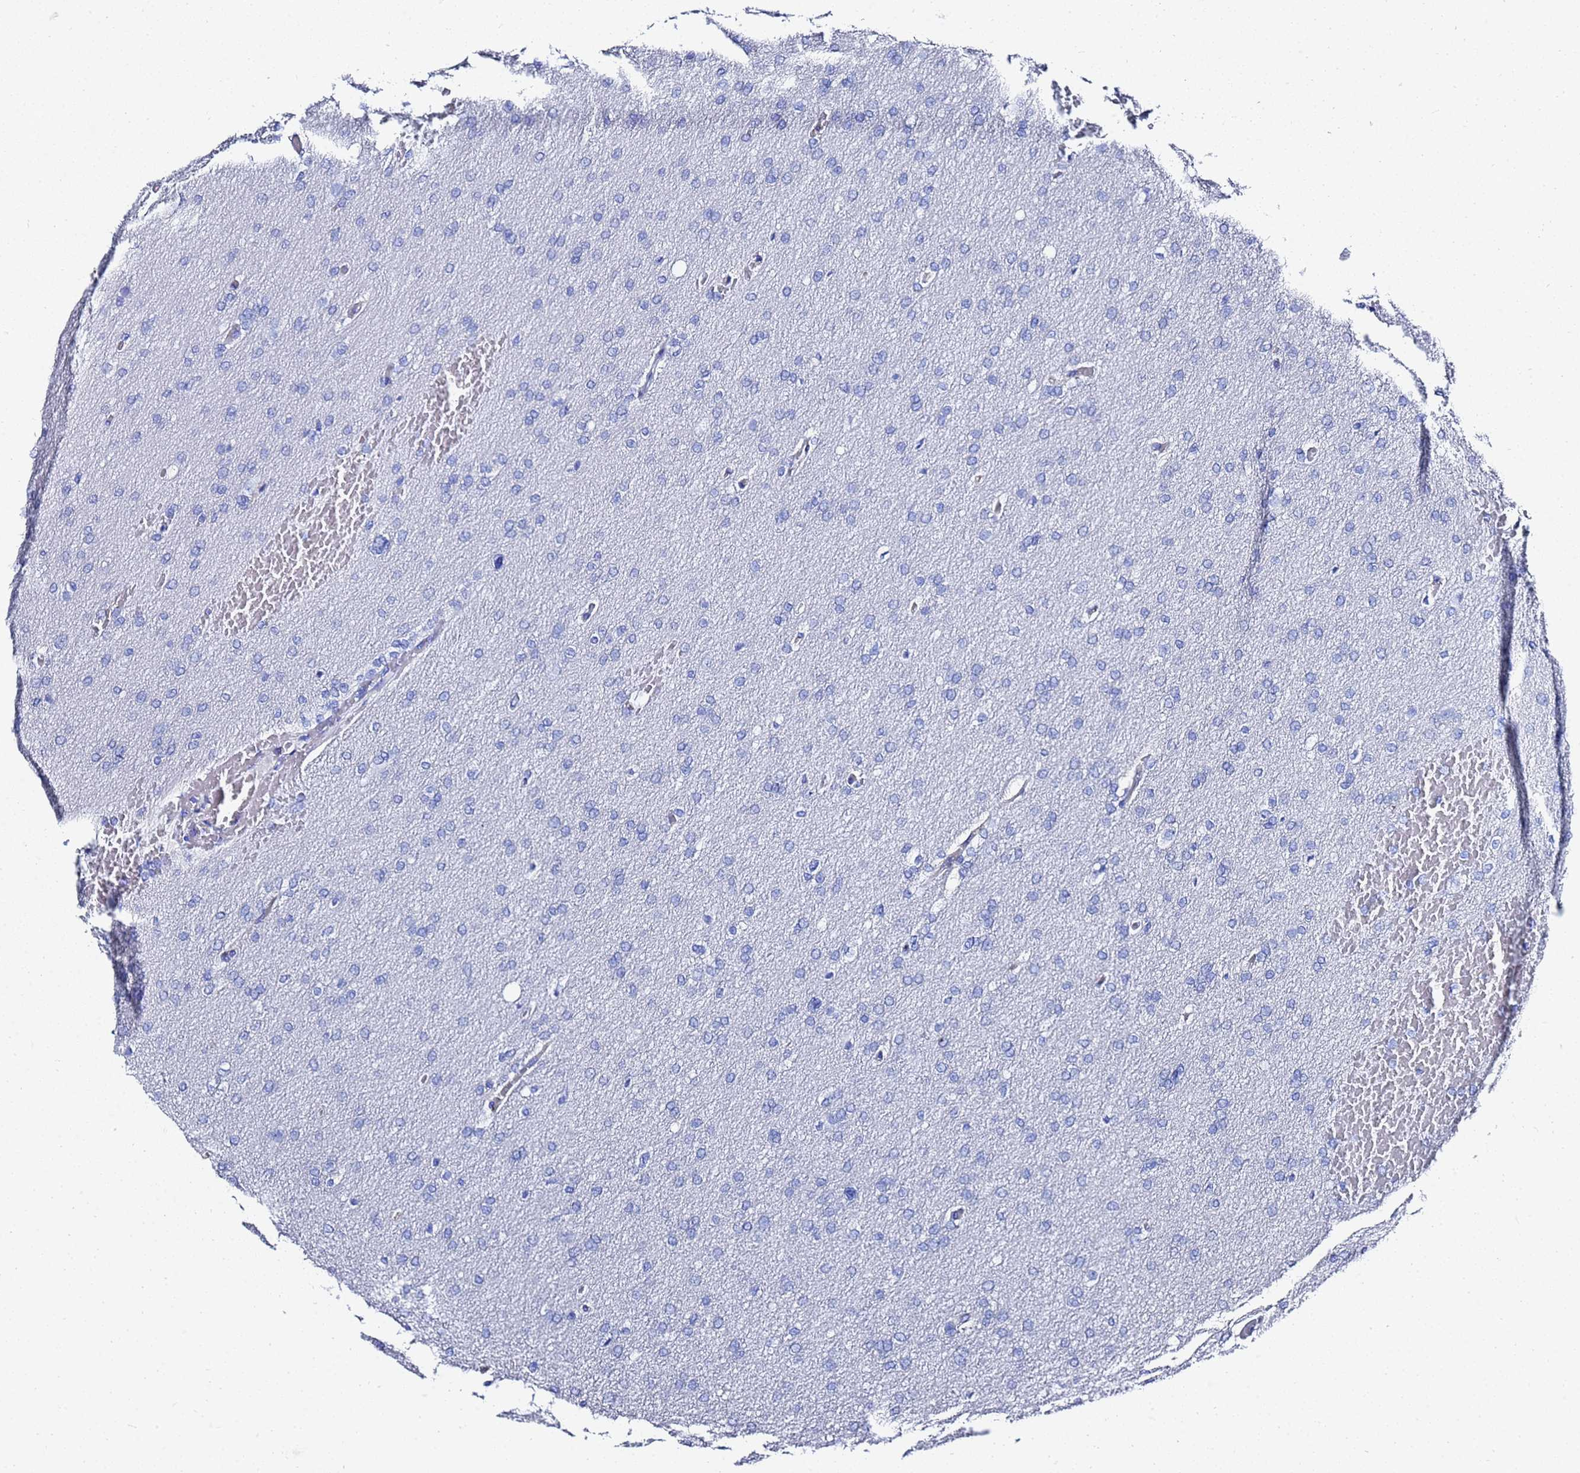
{"staining": {"intensity": "negative", "quantity": "none", "location": "none"}, "tissue": "glioma", "cell_type": "Tumor cells", "image_type": "cancer", "snomed": [{"axis": "morphology", "description": "Glioma, malignant, High grade"}, {"axis": "topography", "description": "Cerebral cortex"}], "caption": "Histopathology image shows no protein staining in tumor cells of glioma tissue.", "gene": "GGT1", "patient": {"sex": "female", "age": 36}}